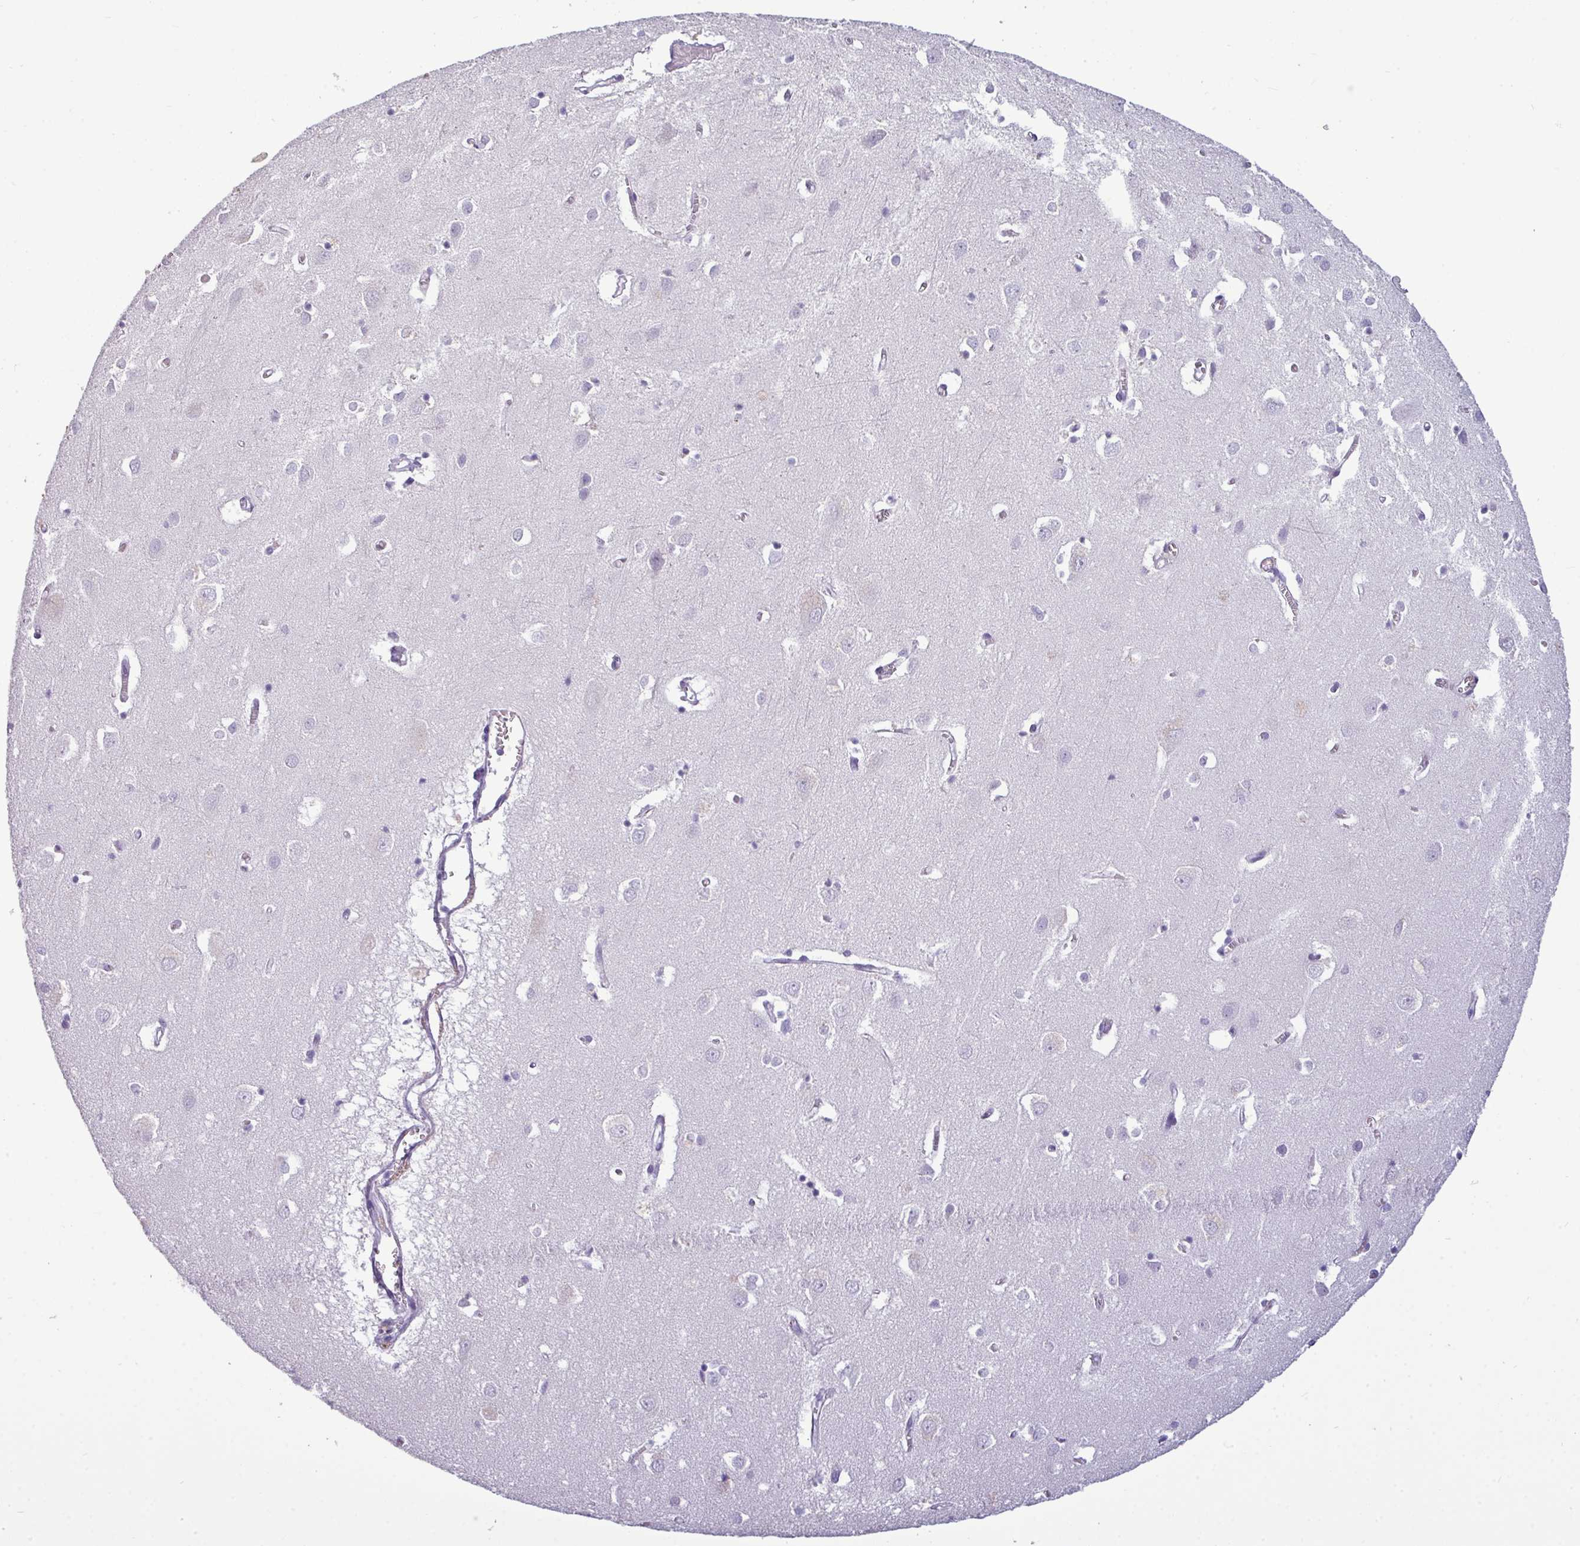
{"staining": {"intensity": "negative", "quantity": "none", "location": "none"}, "tissue": "cerebral cortex", "cell_type": "Endothelial cells", "image_type": "normal", "snomed": [{"axis": "morphology", "description": "Normal tissue, NOS"}, {"axis": "topography", "description": "Cerebral cortex"}], "caption": "This is a image of immunohistochemistry (IHC) staining of benign cerebral cortex, which shows no expression in endothelial cells. (Stains: DAB immunohistochemistry with hematoxylin counter stain, Microscopy: brightfield microscopy at high magnification).", "gene": "TMEM91", "patient": {"sex": "male", "age": 70}}